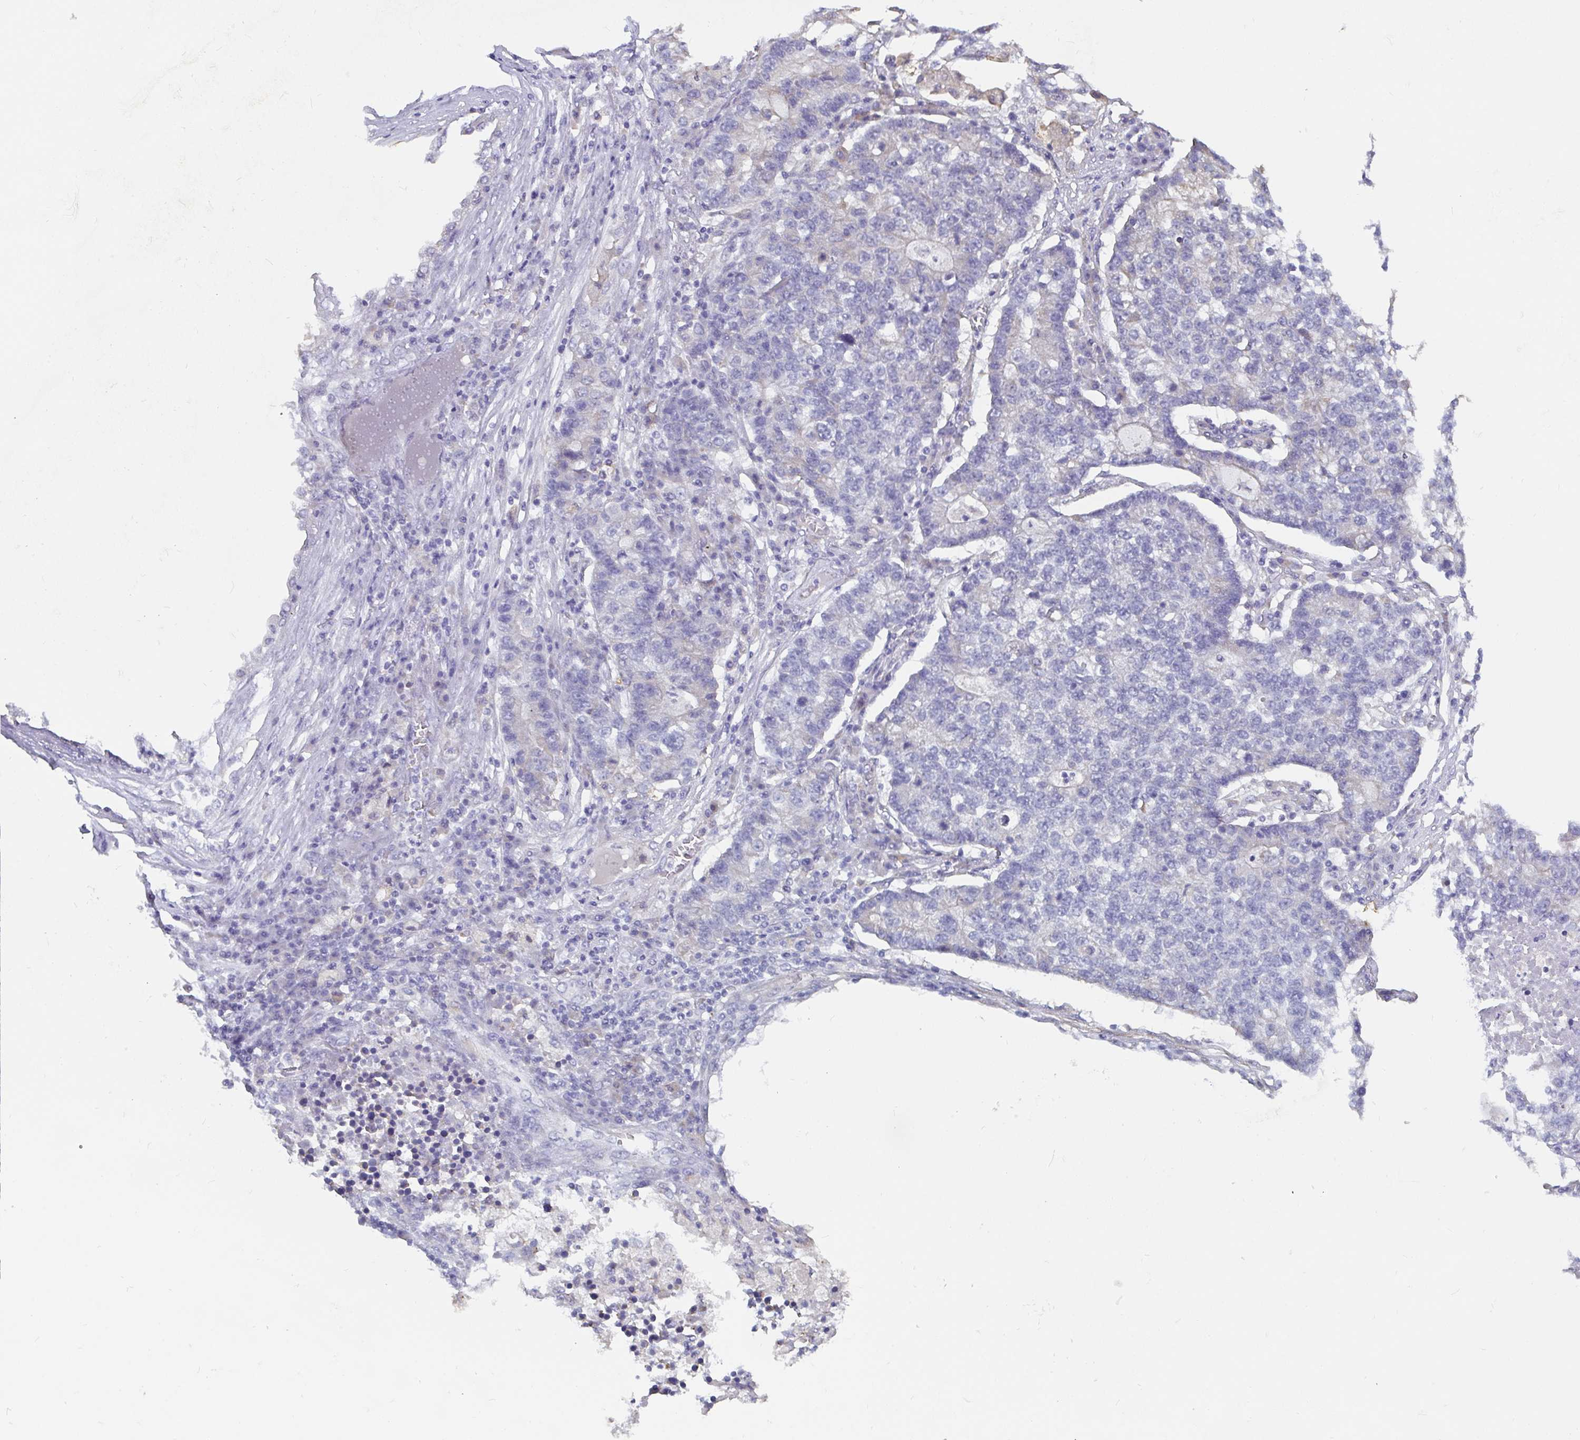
{"staining": {"intensity": "negative", "quantity": "none", "location": "none"}, "tissue": "lung cancer", "cell_type": "Tumor cells", "image_type": "cancer", "snomed": [{"axis": "morphology", "description": "Adenocarcinoma, NOS"}, {"axis": "topography", "description": "Lung"}], "caption": "Lung adenocarcinoma was stained to show a protein in brown. There is no significant positivity in tumor cells.", "gene": "ADAMTS6", "patient": {"sex": "male", "age": 57}}